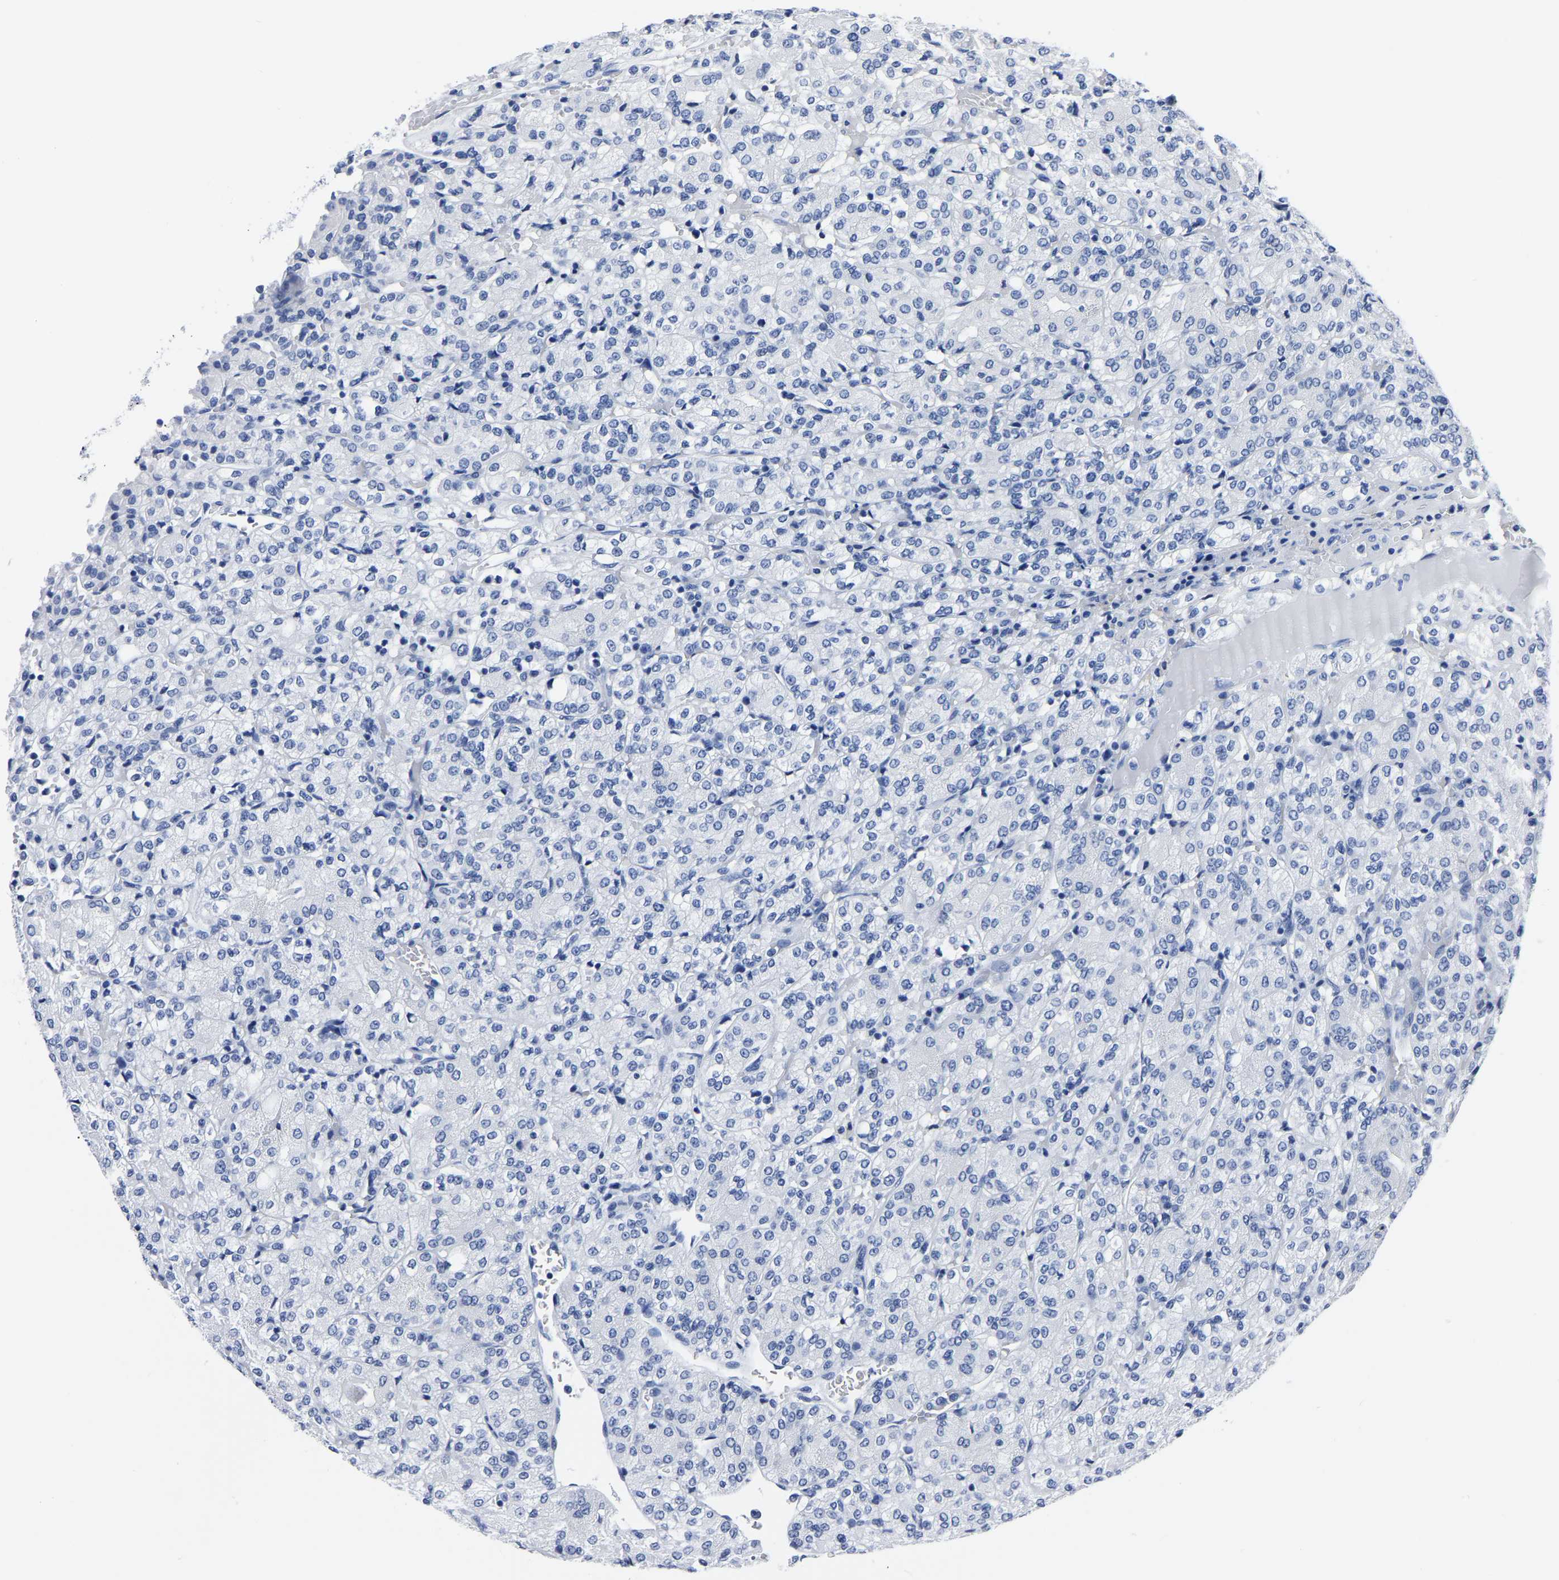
{"staining": {"intensity": "negative", "quantity": "none", "location": "none"}, "tissue": "renal cancer", "cell_type": "Tumor cells", "image_type": "cancer", "snomed": [{"axis": "morphology", "description": "Adenocarcinoma, NOS"}, {"axis": "topography", "description": "Kidney"}], "caption": "Renal cancer (adenocarcinoma) stained for a protein using immunohistochemistry displays no positivity tumor cells.", "gene": "IMPG2", "patient": {"sex": "male", "age": 77}}